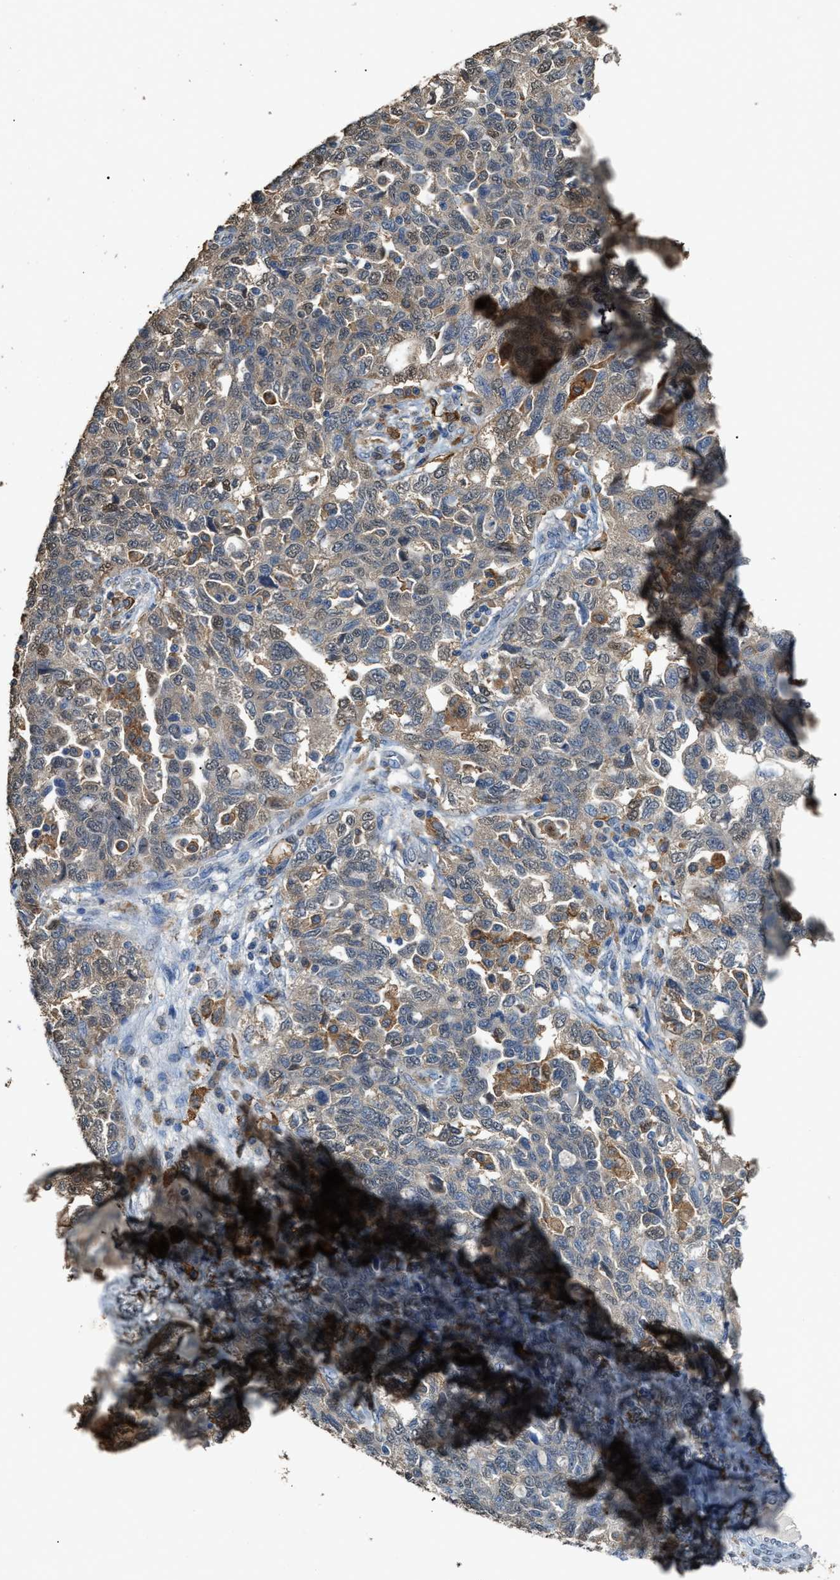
{"staining": {"intensity": "weak", "quantity": ">75%", "location": "cytoplasmic/membranous,nuclear"}, "tissue": "ovarian cancer", "cell_type": "Tumor cells", "image_type": "cancer", "snomed": [{"axis": "morphology", "description": "Carcinoma, NOS"}, {"axis": "morphology", "description": "Cystadenocarcinoma, serous, NOS"}, {"axis": "topography", "description": "Ovary"}], "caption": "High-power microscopy captured an immunohistochemistry image of ovarian cancer, revealing weak cytoplasmic/membranous and nuclear staining in about >75% of tumor cells. (DAB IHC with brightfield microscopy, high magnification).", "gene": "GCN1", "patient": {"sex": "female", "age": 69}}